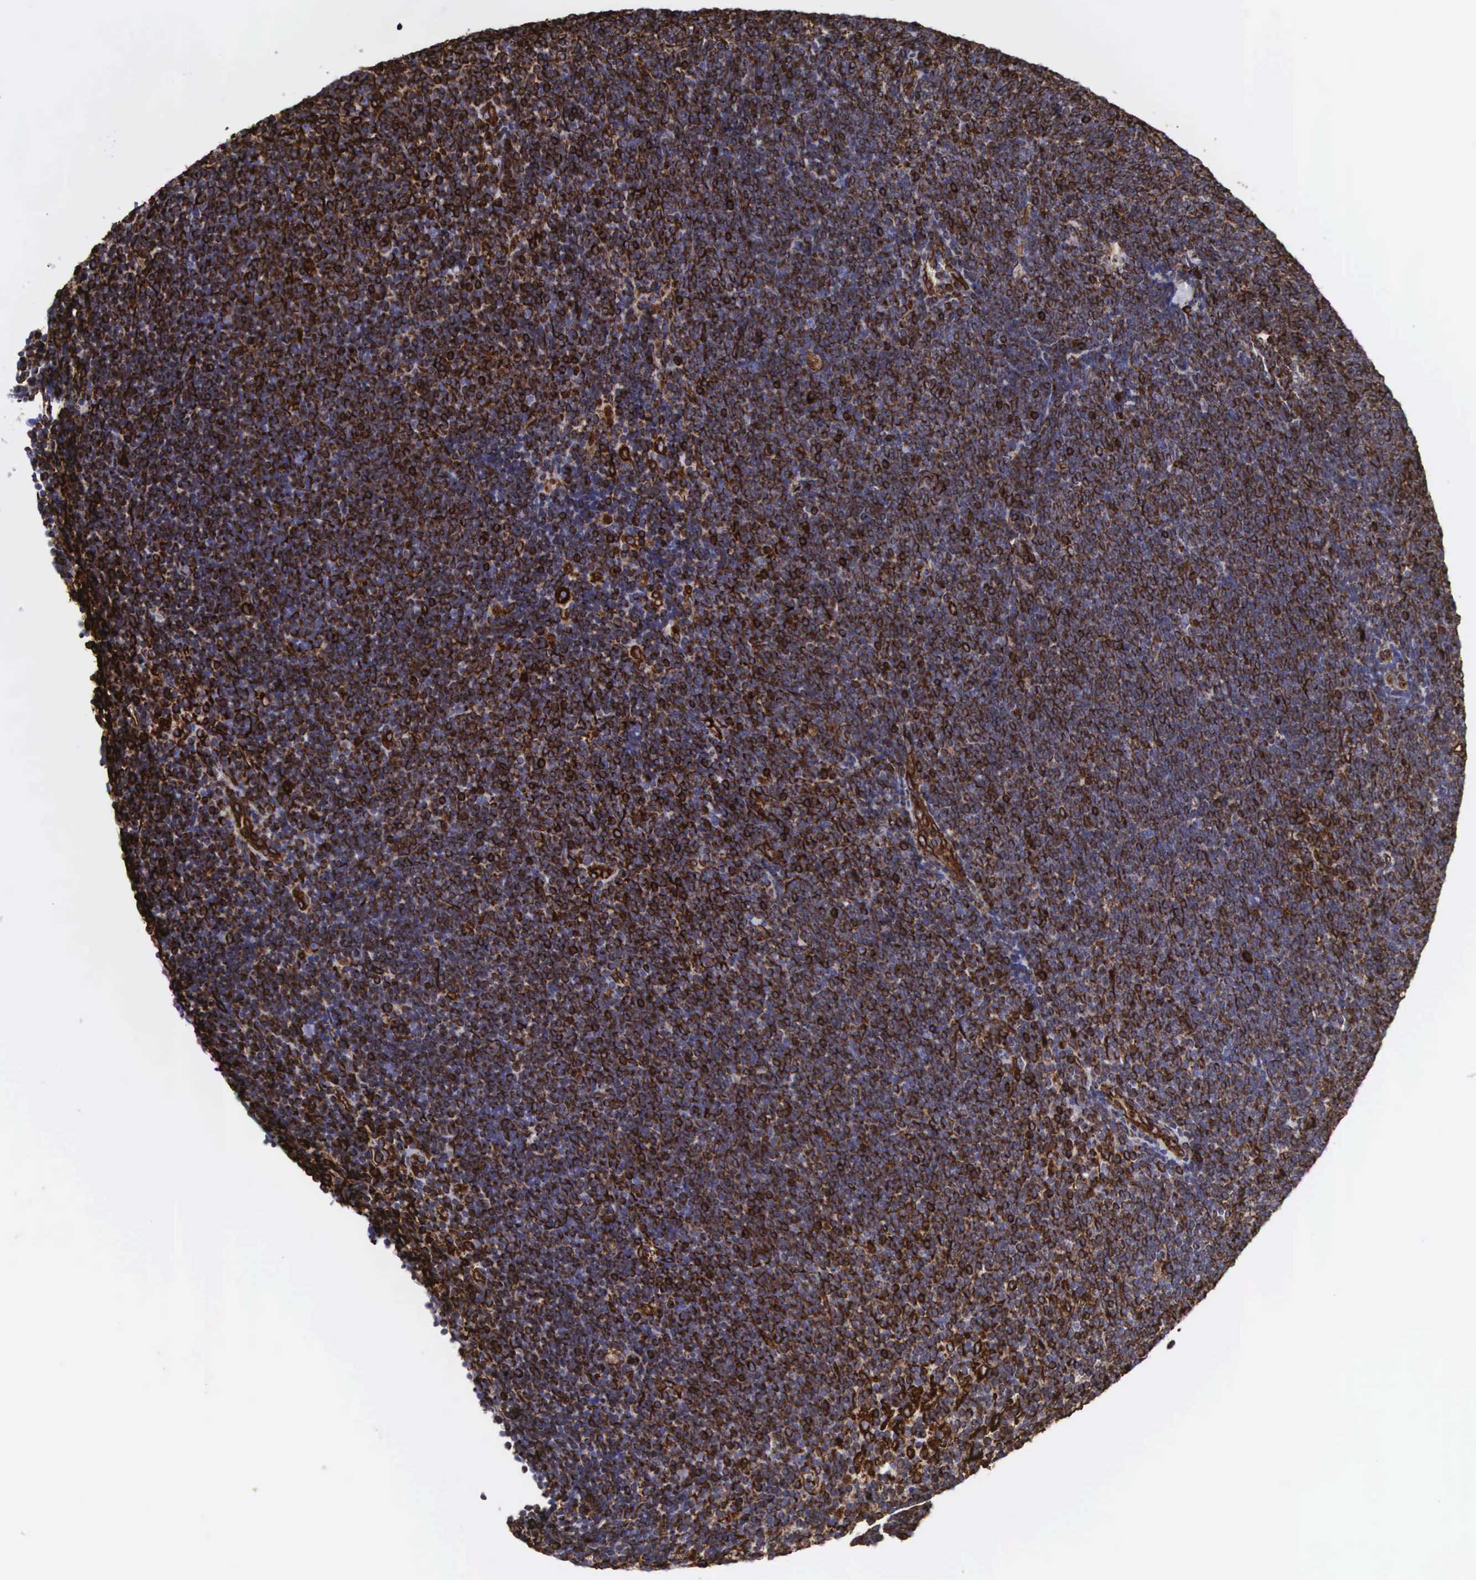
{"staining": {"intensity": "strong", "quantity": ">75%", "location": "cytoplasmic/membranous"}, "tissue": "lymphoma", "cell_type": "Tumor cells", "image_type": "cancer", "snomed": [{"axis": "morphology", "description": "Malignant lymphoma, non-Hodgkin's type, Low grade"}, {"axis": "topography", "description": "Lymph node"}], "caption": "Immunohistochemical staining of human lymphoma shows strong cytoplasmic/membranous protein expression in about >75% of tumor cells. The protein of interest is stained brown, and the nuclei are stained in blue (DAB IHC with brightfield microscopy, high magnification).", "gene": "VIM", "patient": {"sex": "female", "age": 51}}